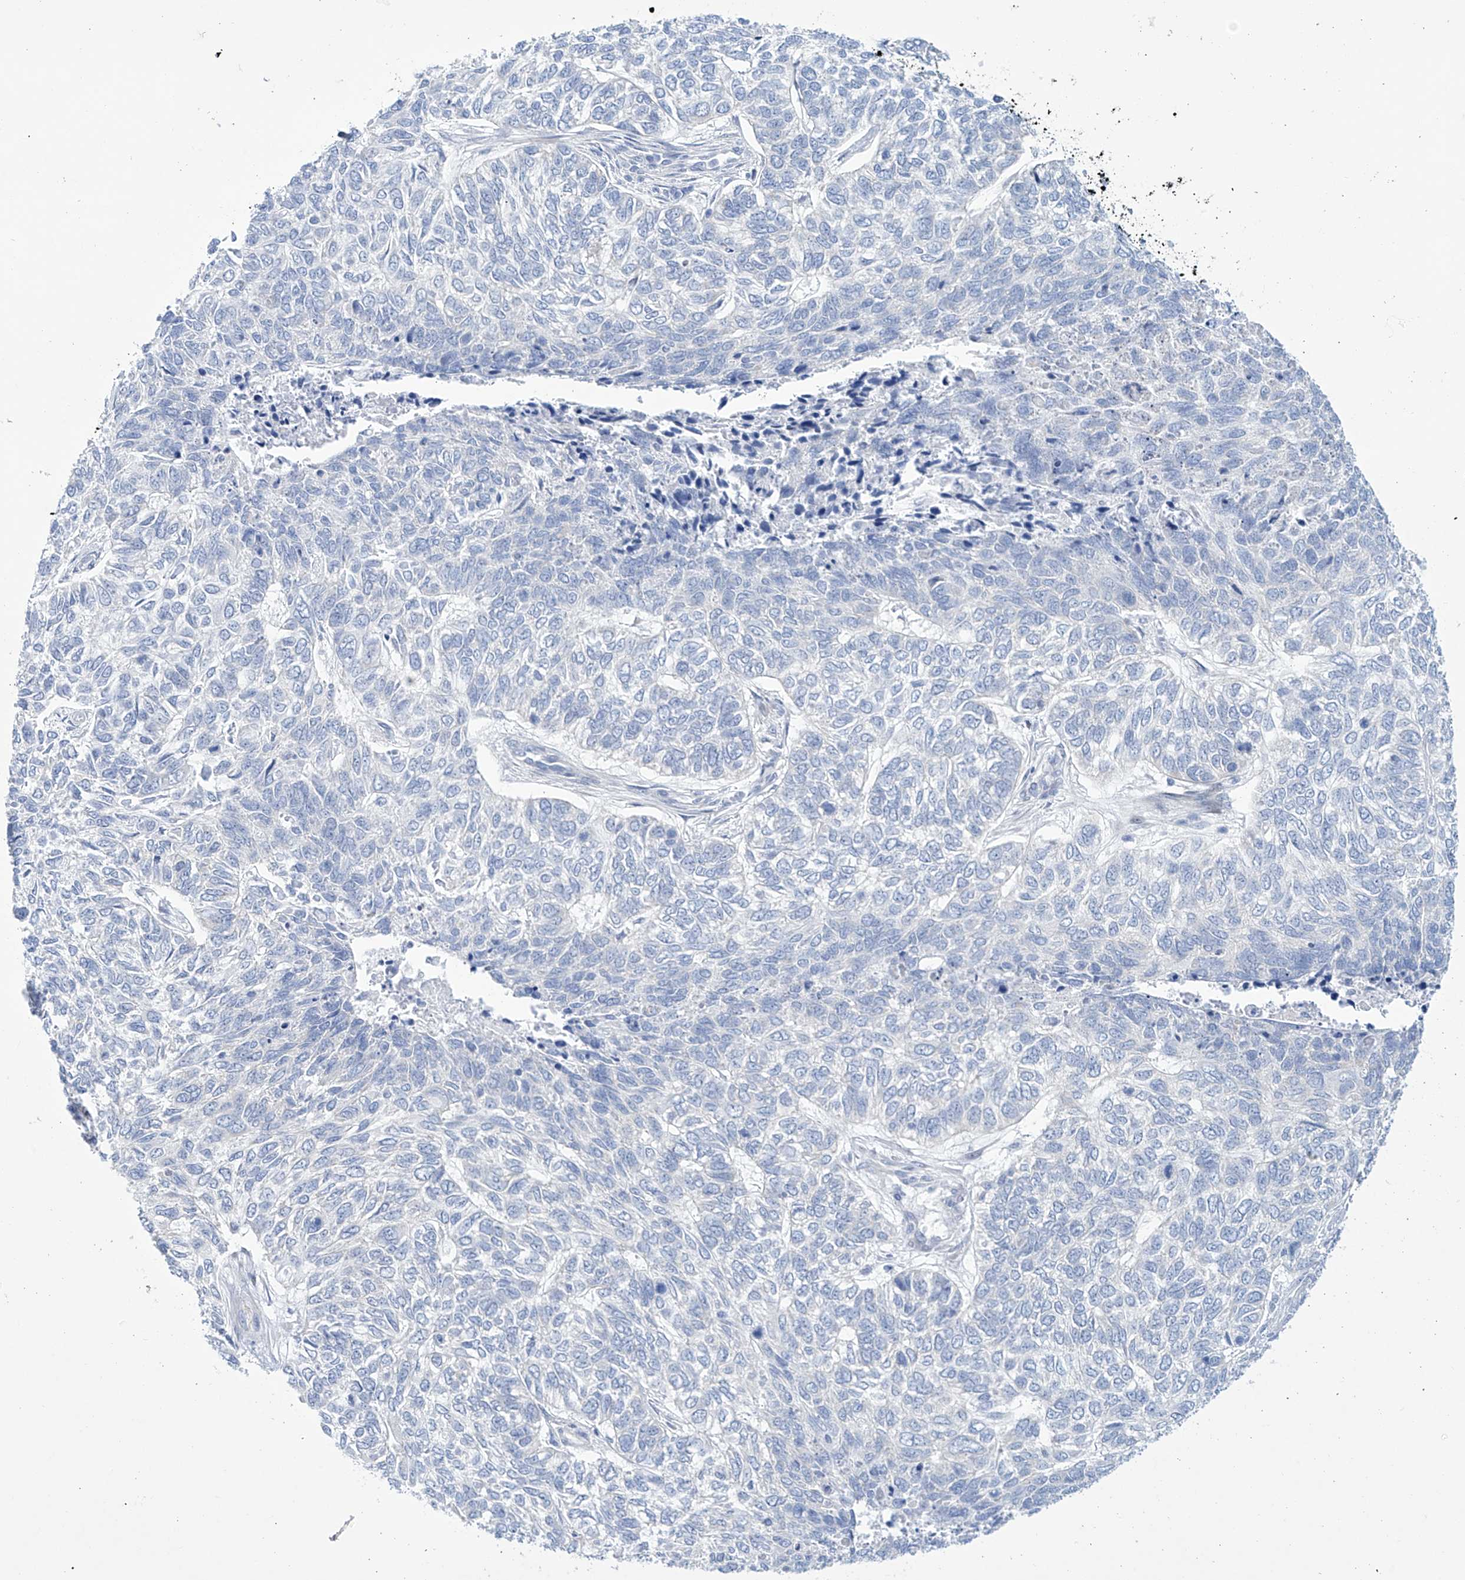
{"staining": {"intensity": "negative", "quantity": "none", "location": "none"}, "tissue": "skin cancer", "cell_type": "Tumor cells", "image_type": "cancer", "snomed": [{"axis": "morphology", "description": "Basal cell carcinoma"}, {"axis": "topography", "description": "Skin"}], "caption": "Image shows no protein positivity in tumor cells of skin cancer (basal cell carcinoma) tissue.", "gene": "TRIM60", "patient": {"sex": "female", "age": 65}}